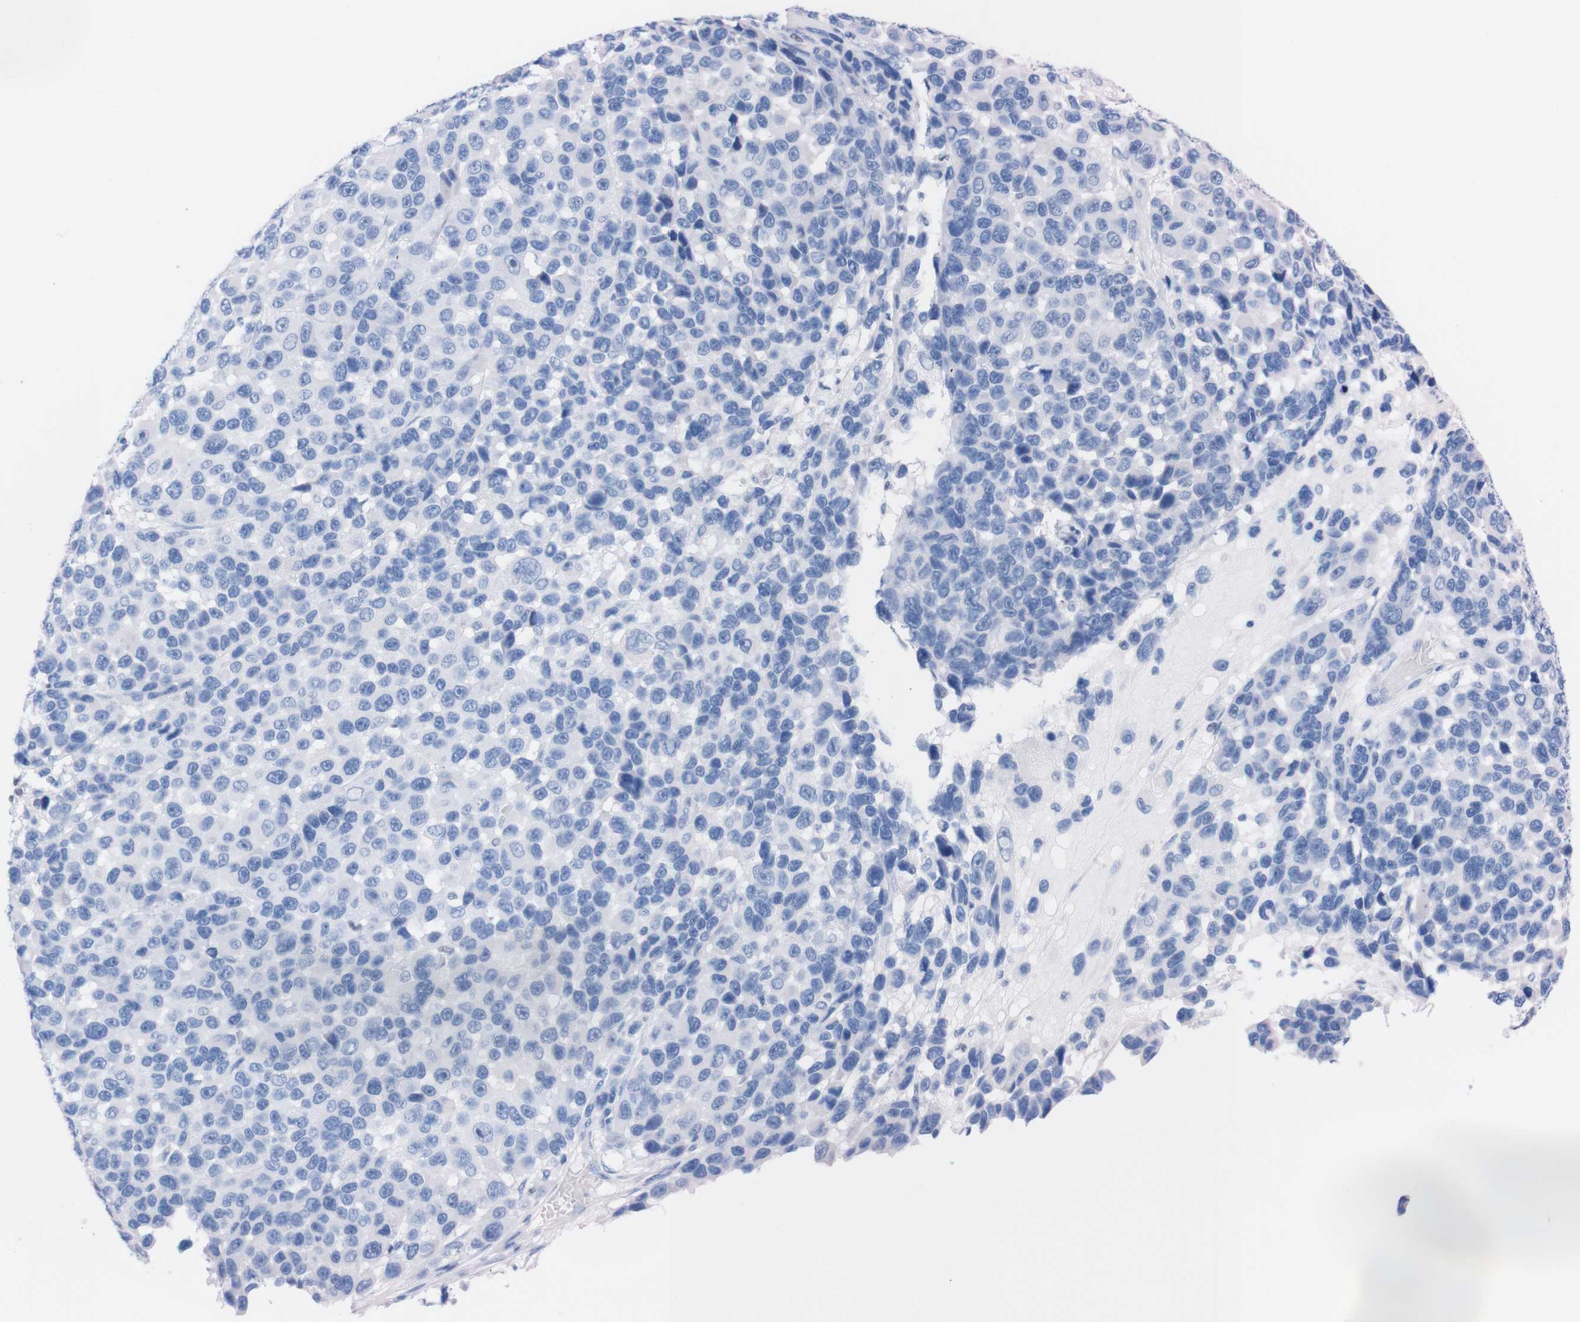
{"staining": {"intensity": "negative", "quantity": "none", "location": "none"}, "tissue": "melanoma", "cell_type": "Tumor cells", "image_type": "cancer", "snomed": [{"axis": "morphology", "description": "Malignant melanoma, NOS"}, {"axis": "topography", "description": "Skin"}], "caption": "There is no significant positivity in tumor cells of malignant melanoma.", "gene": "P2RY12", "patient": {"sex": "male", "age": 53}}